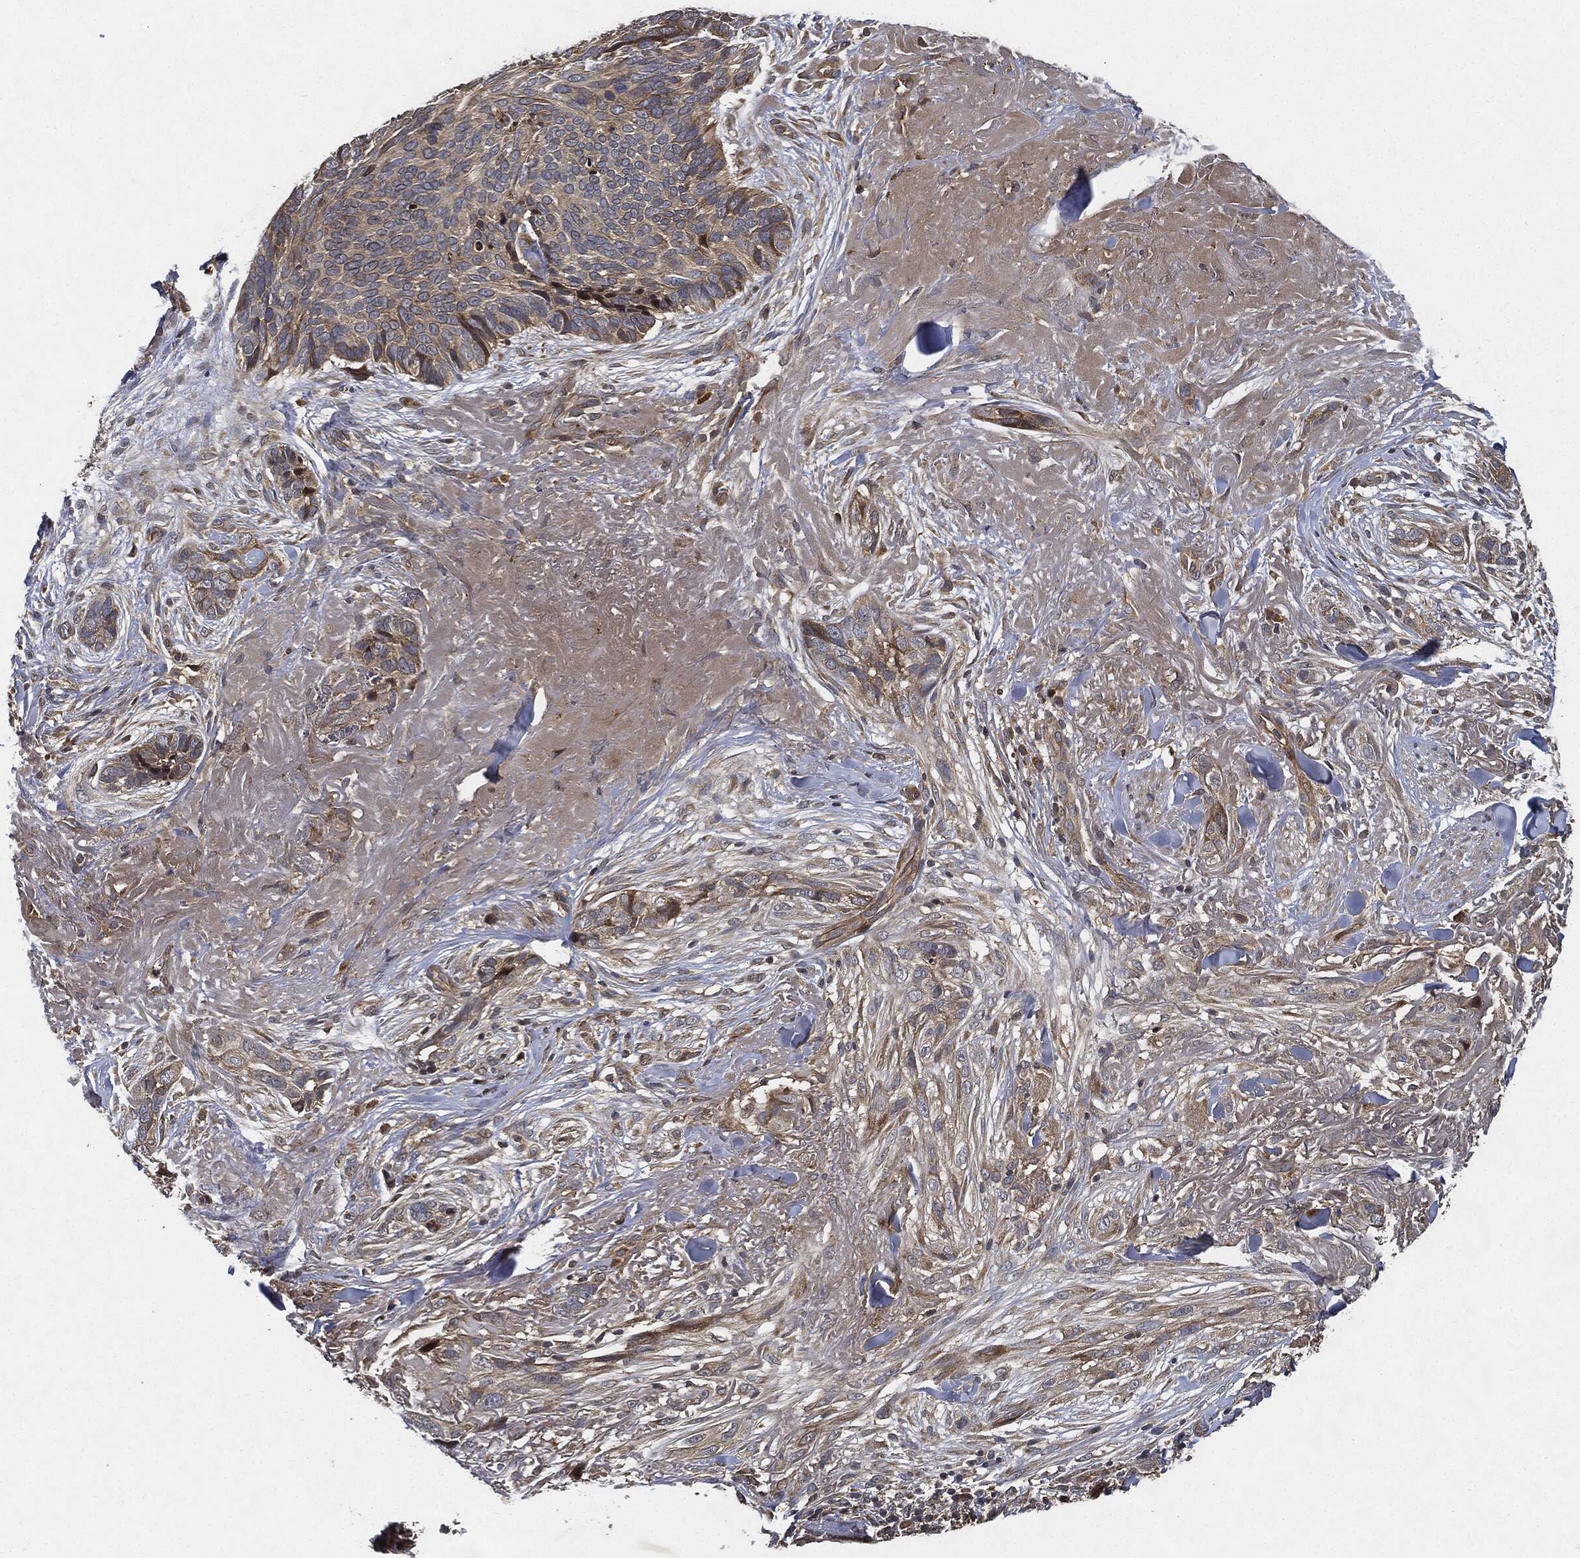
{"staining": {"intensity": "weak", "quantity": "<25%", "location": "cytoplasmic/membranous"}, "tissue": "skin cancer", "cell_type": "Tumor cells", "image_type": "cancer", "snomed": [{"axis": "morphology", "description": "Basal cell carcinoma"}, {"axis": "topography", "description": "Skin"}], "caption": "Protein analysis of basal cell carcinoma (skin) demonstrates no significant staining in tumor cells.", "gene": "MLST8", "patient": {"sex": "male", "age": 91}}